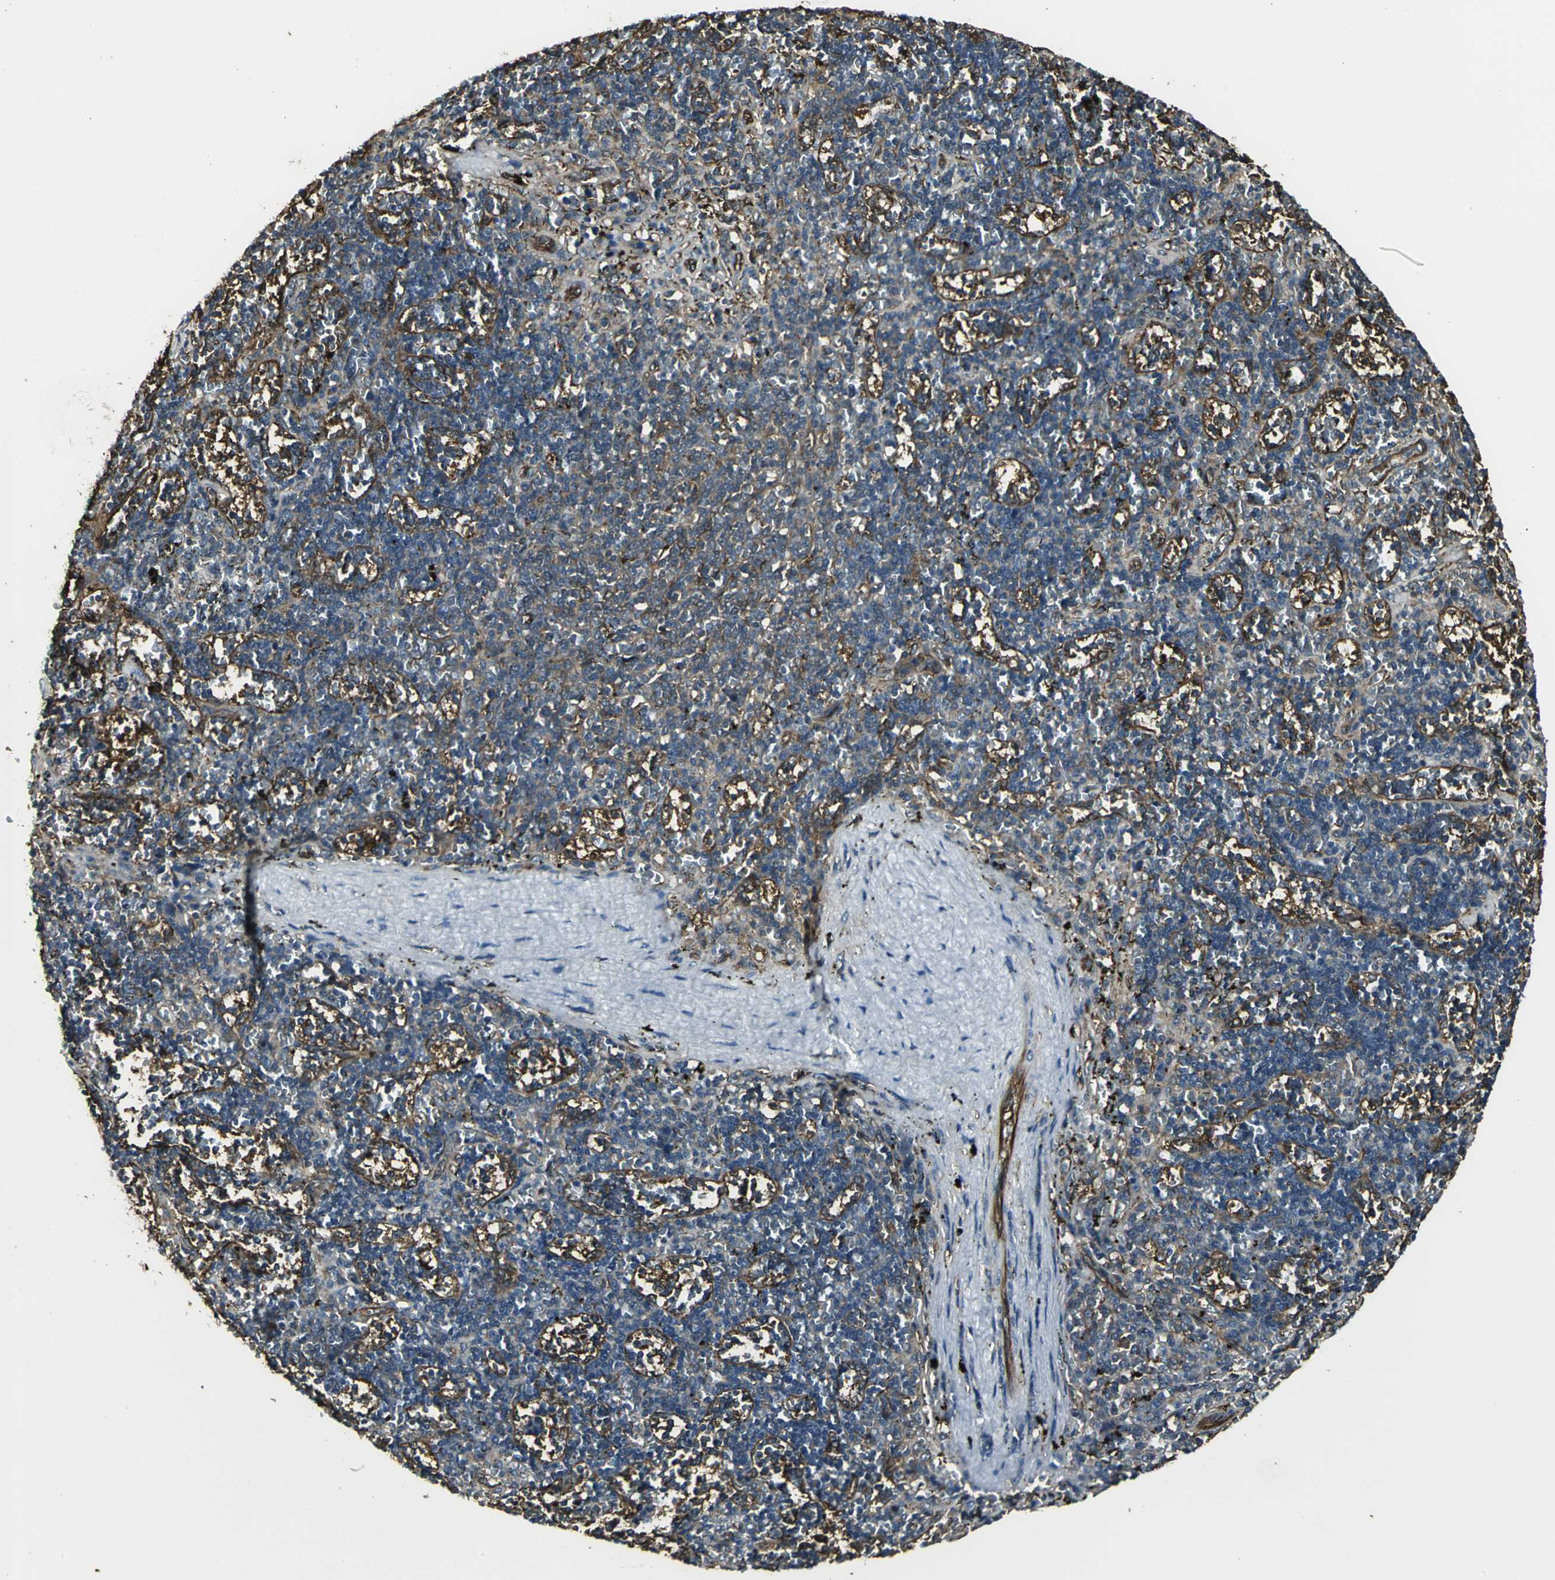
{"staining": {"intensity": "moderate", "quantity": "25%-75%", "location": "cytoplasmic/membranous"}, "tissue": "lymphoma", "cell_type": "Tumor cells", "image_type": "cancer", "snomed": [{"axis": "morphology", "description": "Malignant lymphoma, non-Hodgkin's type, Low grade"}, {"axis": "topography", "description": "Spleen"}], "caption": "The image demonstrates a brown stain indicating the presence of a protein in the cytoplasmic/membranous of tumor cells in malignant lymphoma, non-Hodgkin's type (low-grade). (DAB = brown stain, brightfield microscopy at high magnification).", "gene": "PRXL2B", "patient": {"sex": "male", "age": 60}}